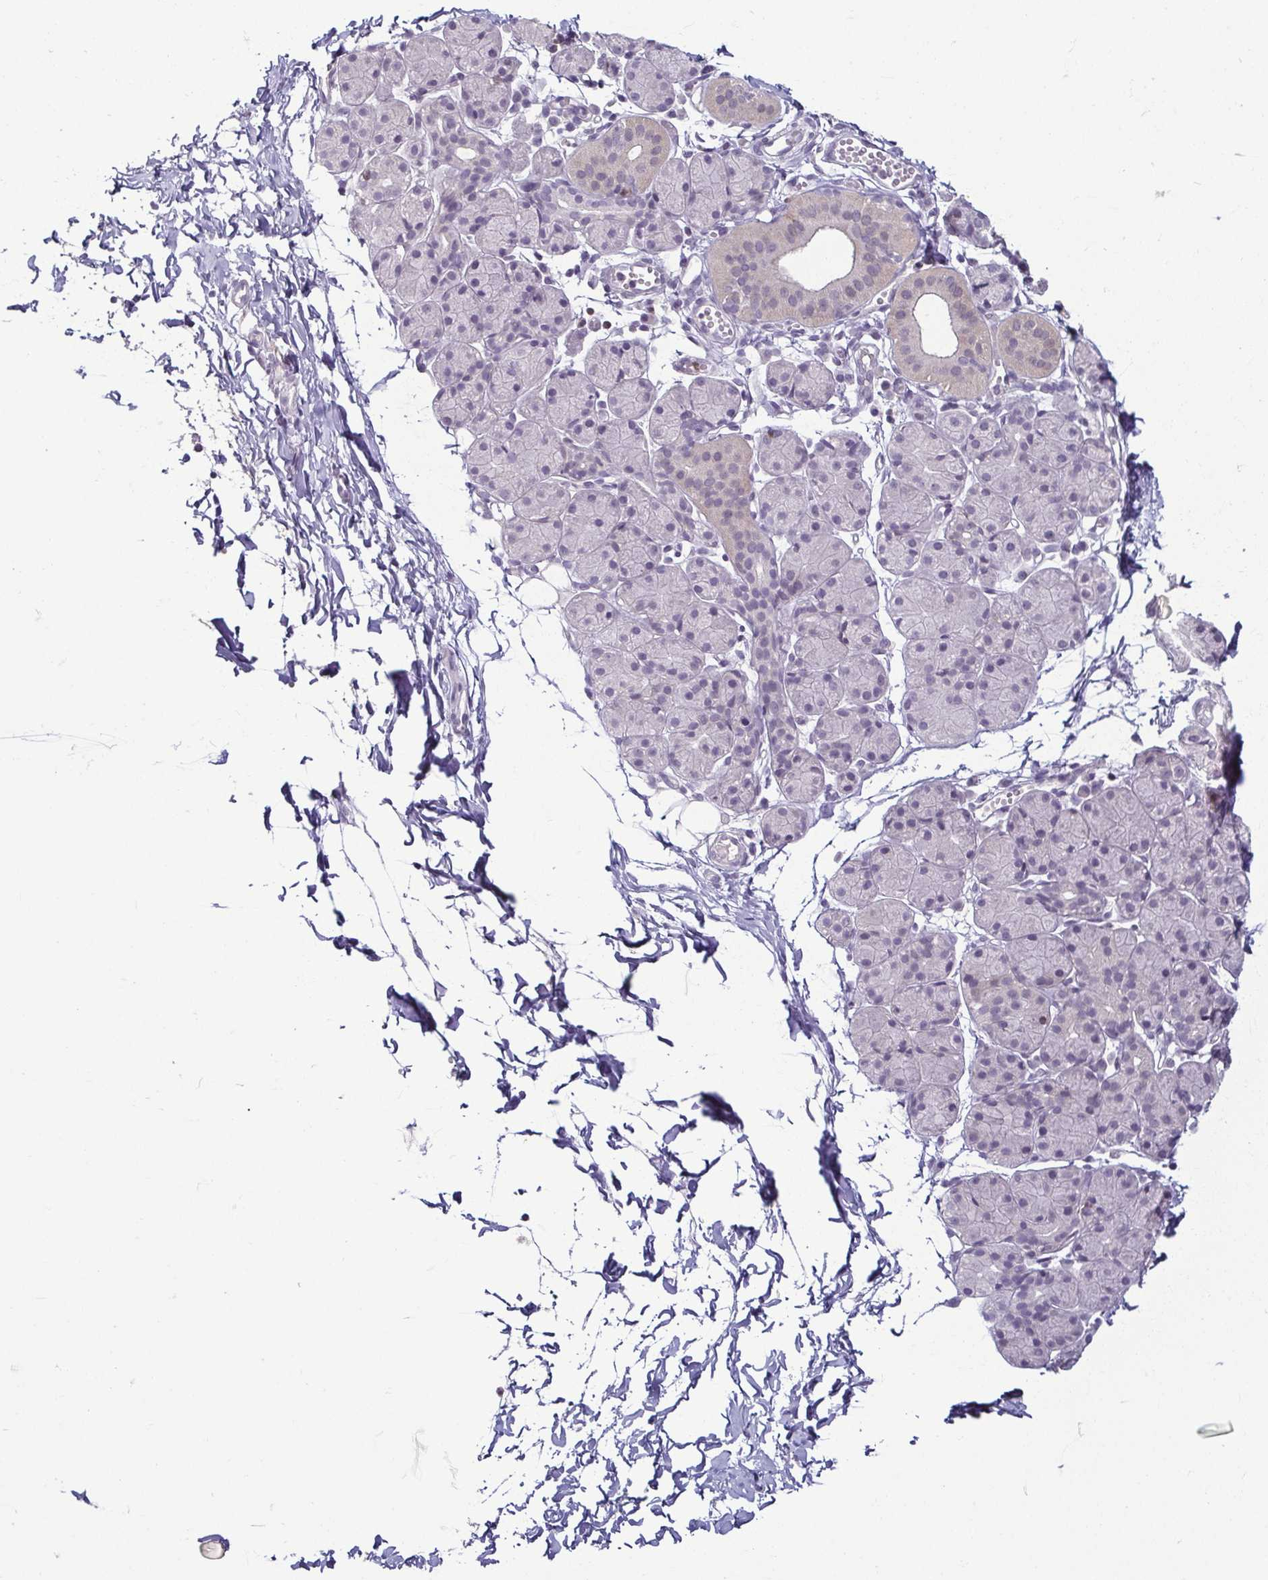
{"staining": {"intensity": "weak", "quantity": "<25%", "location": "cytoplasmic/membranous,nuclear"}, "tissue": "salivary gland", "cell_type": "Glandular cells", "image_type": "normal", "snomed": [{"axis": "morphology", "description": "Normal tissue, NOS"}, {"axis": "morphology", "description": "Inflammation, NOS"}, {"axis": "topography", "description": "Lymph node"}, {"axis": "topography", "description": "Salivary gland"}], "caption": "This histopathology image is of benign salivary gland stained with IHC to label a protein in brown with the nuclei are counter-stained blue. There is no staining in glandular cells. The staining is performed using DAB brown chromogen with nuclei counter-stained in using hematoxylin.", "gene": "HOPX", "patient": {"sex": "male", "age": 3}}